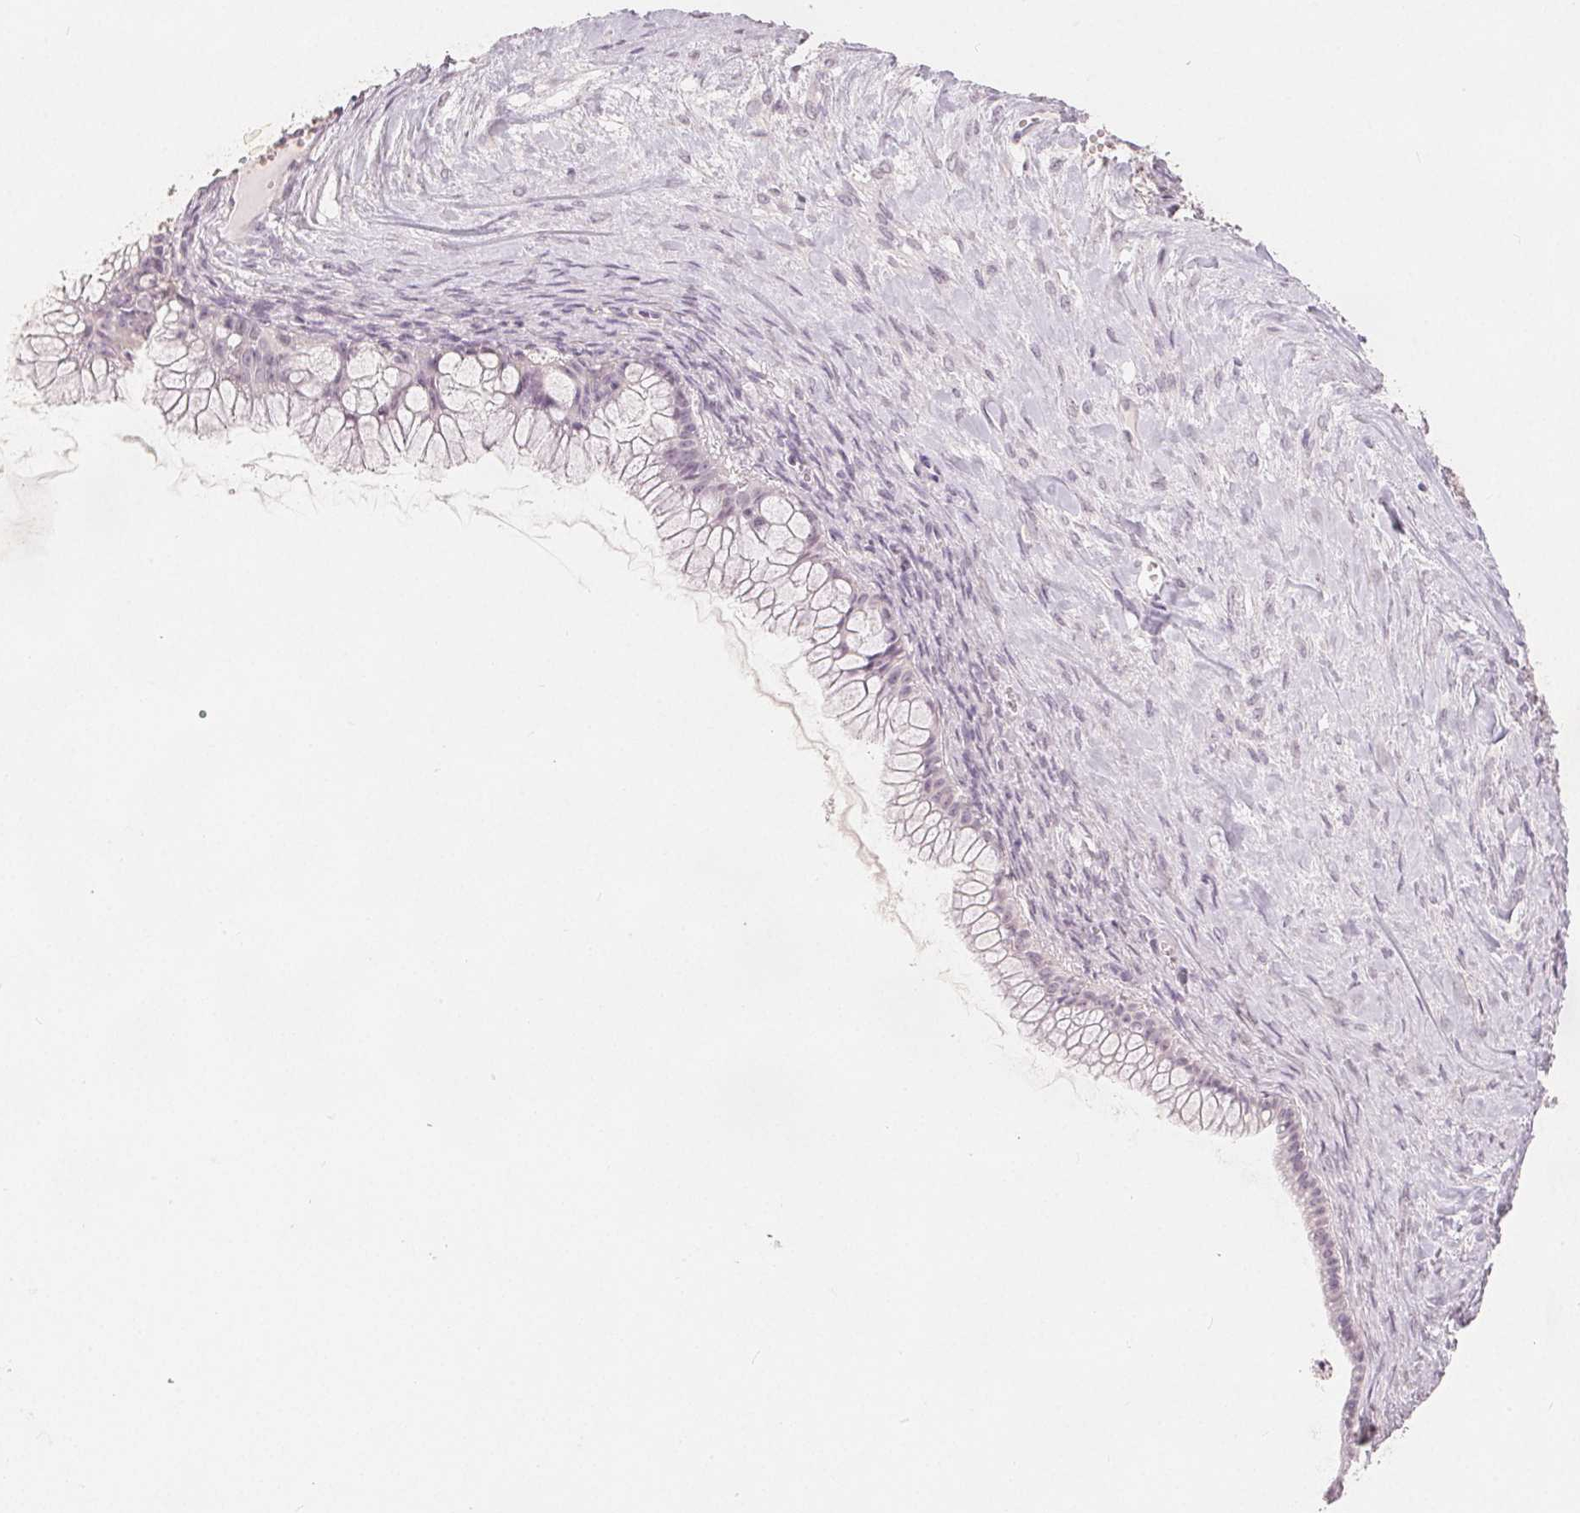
{"staining": {"intensity": "negative", "quantity": "none", "location": "none"}, "tissue": "ovarian cancer", "cell_type": "Tumor cells", "image_type": "cancer", "snomed": [{"axis": "morphology", "description": "Cystadenocarcinoma, mucinous, NOS"}, {"axis": "topography", "description": "Ovary"}], "caption": "Image shows no protein positivity in tumor cells of ovarian mucinous cystadenocarcinoma tissue.", "gene": "SLC27A5", "patient": {"sex": "female", "age": 41}}